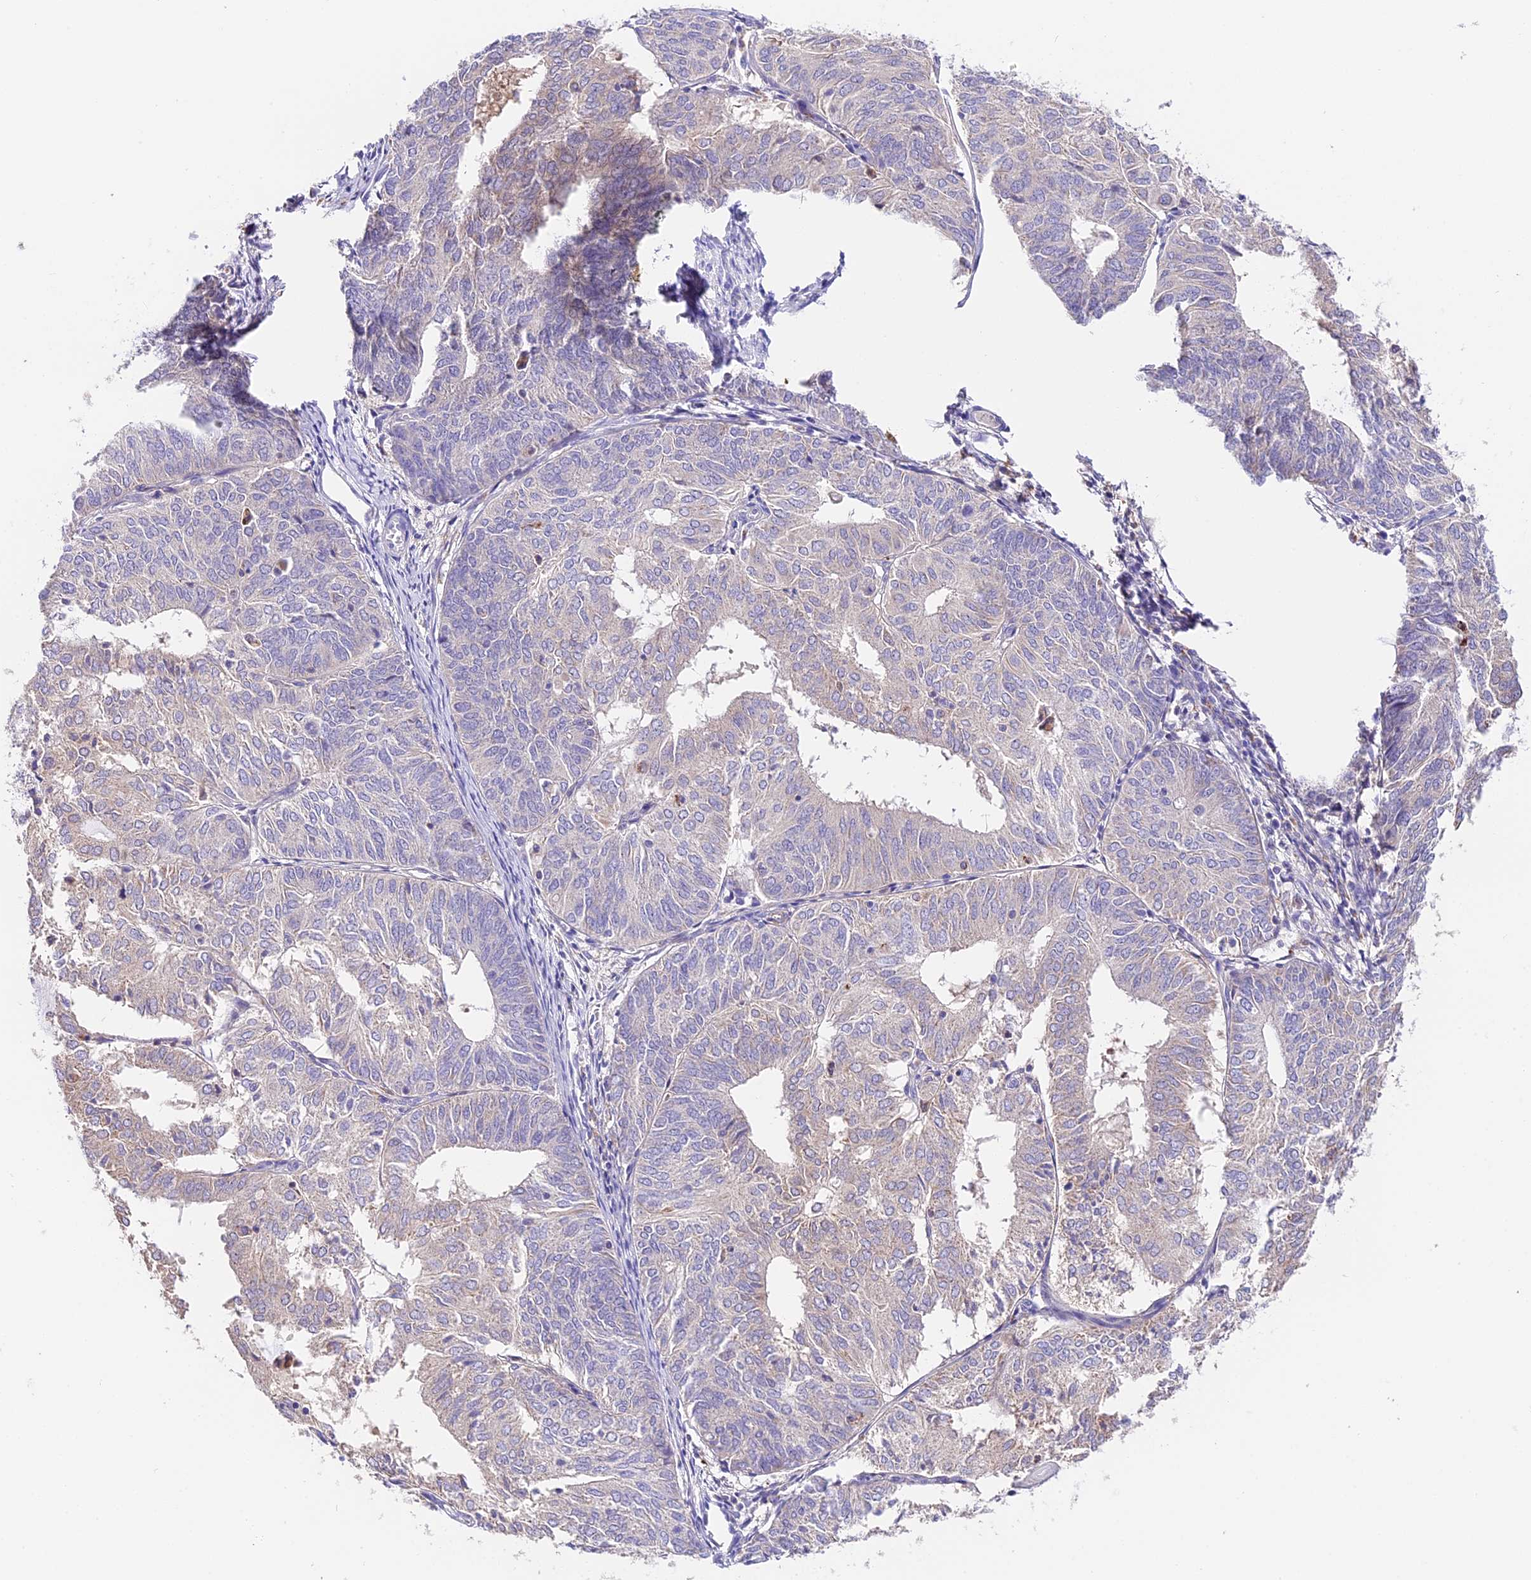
{"staining": {"intensity": "weak", "quantity": "<25%", "location": "cytoplasmic/membranous"}, "tissue": "endometrial cancer", "cell_type": "Tumor cells", "image_type": "cancer", "snomed": [{"axis": "morphology", "description": "Adenocarcinoma, NOS"}, {"axis": "topography", "description": "Uterus"}], "caption": "Endometrial cancer (adenocarcinoma) was stained to show a protein in brown. There is no significant staining in tumor cells. Brightfield microscopy of immunohistochemistry (IHC) stained with DAB (3,3'-diaminobenzidine) (brown) and hematoxylin (blue), captured at high magnification.", "gene": "LYPD6", "patient": {"sex": "female", "age": 60}}